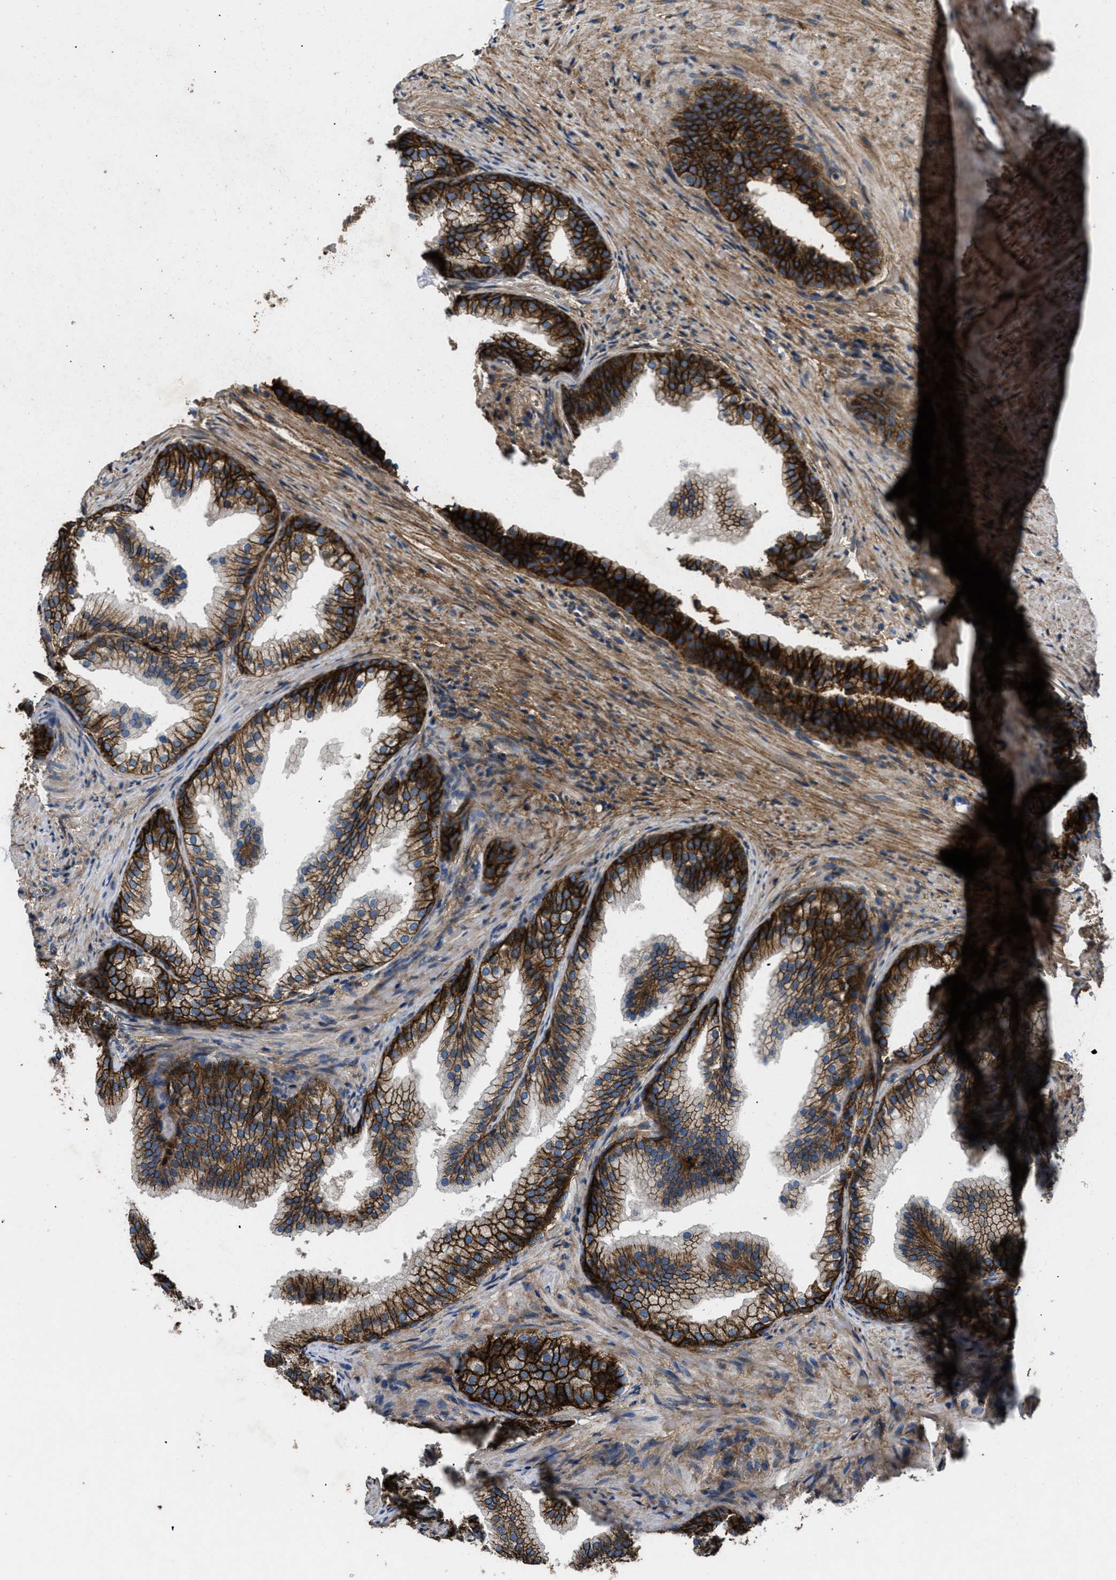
{"staining": {"intensity": "strong", "quantity": ">75%", "location": "cytoplasmic/membranous"}, "tissue": "prostate", "cell_type": "Glandular cells", "image_type": "normal", "snomed": [{"axis": "morphology", "description": "Normal tissue, NOS"}, {"axis": "topography", "description": "Prostate"}], "caption": "The histopathology image shows immunohistochemical staining of unremarkable prostate. There is strong cytoplasmic/membranous staining is appreciated in about >75% of glandular cells.", "gene": "CD276", "patient": {"sex": "male", "age": 76}}